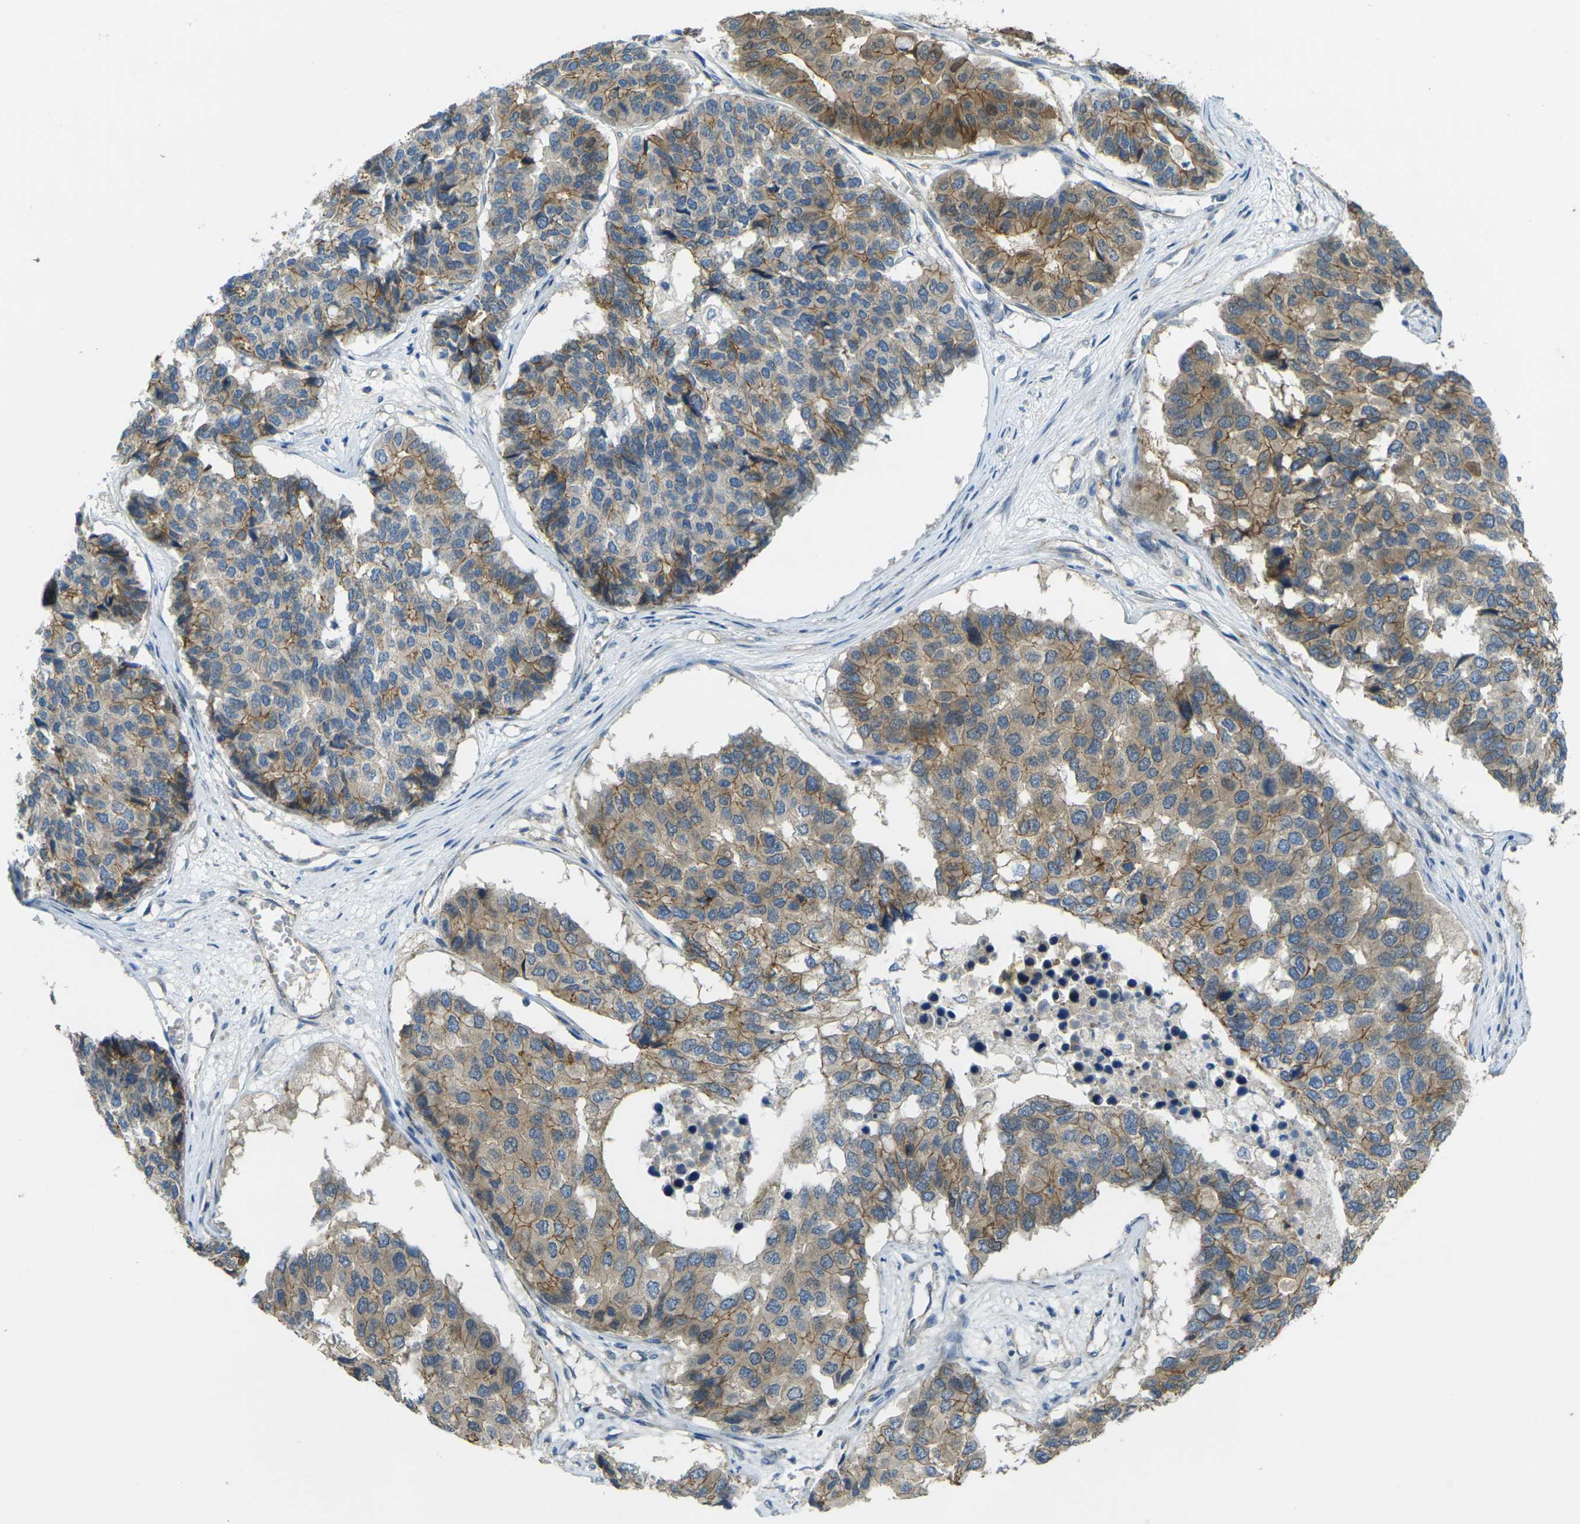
{"staining": {"intensity": "moderate", "quantity": "<25%", "location": "cytoplasmic/membranous"}, "tissue": "pancreatic cancer", "cell_type": "Tumor cells", "image_type": "cancer", "snomed": [{"axis": "morphology", "description": "Adenocarcinoma, NOS"}, {"axis": "topography", "description": "Pancreas"}], "caption": "IHC (DAB) staining of human adenocarcinoma (pancreatic) shows moderate cytoplasmic/membranous protein staining in approximately <25% of tumor cells.", "gene": "RHBDD1", "patient": {"sex": "male", "age": 50}}